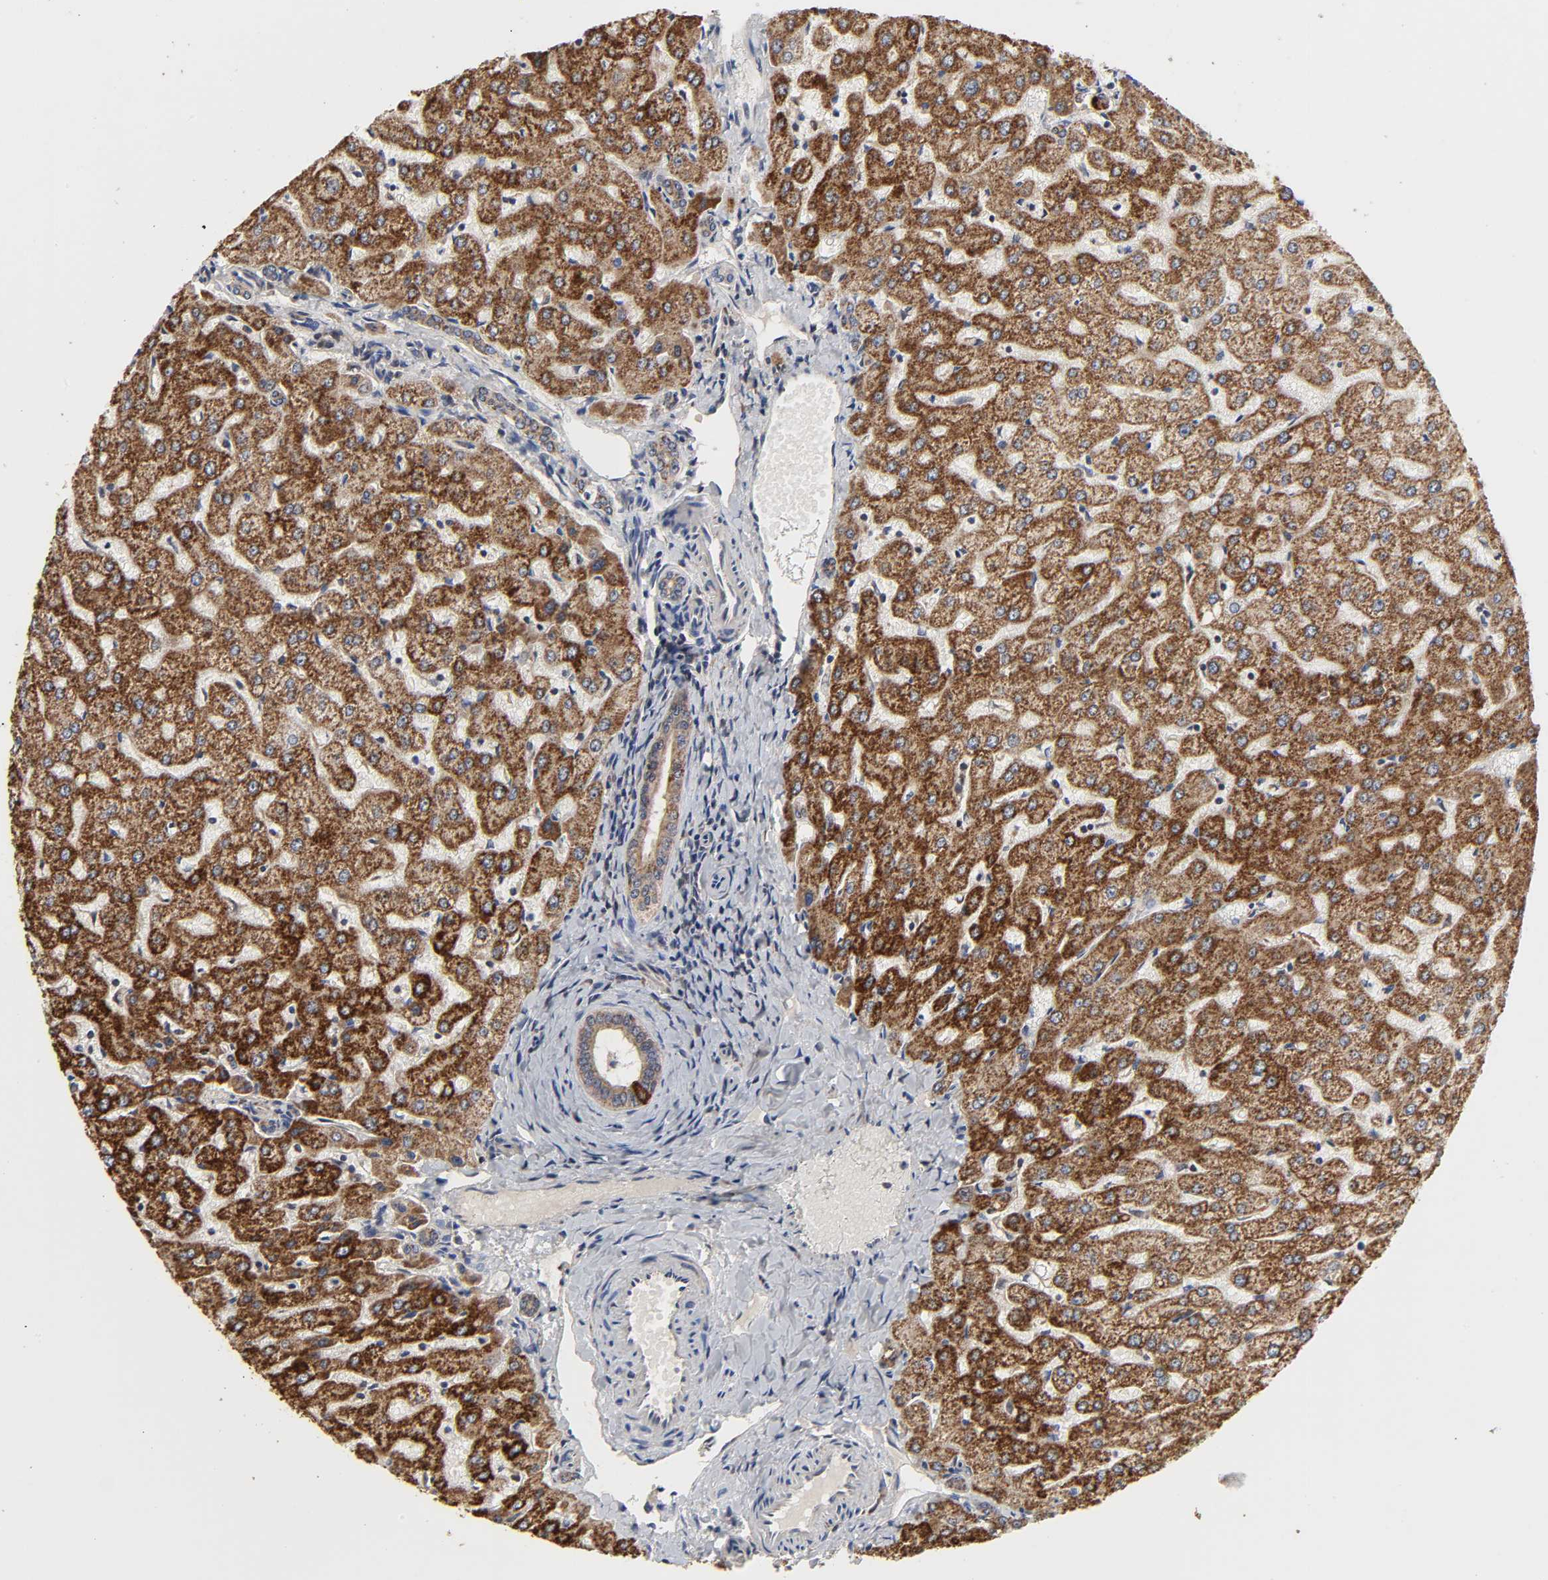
{"staining": {"intensity": "moderate", "quantity": ">75%", "location": "cytoplasmic/membranous"}, "tissue": "liver", "cell_type": "Cholangiocytes", "image_type": "normal", "snomed": [{"axis": "morphology", "description": "Normal tissue, NOS"}, {"axis": "morphology", "description": "Fibrosis, NOS"}, {"axis": "topography", "description": "Liver"}], "caption": "Immunohistochemical staining of normal liver shows >75% levels of moderate cytoplasmic/membranous protein expression in approximately >75% of cholangiocytes.", "gene": "COX6B1", "patient": {"sex": "female", "age": 29}}